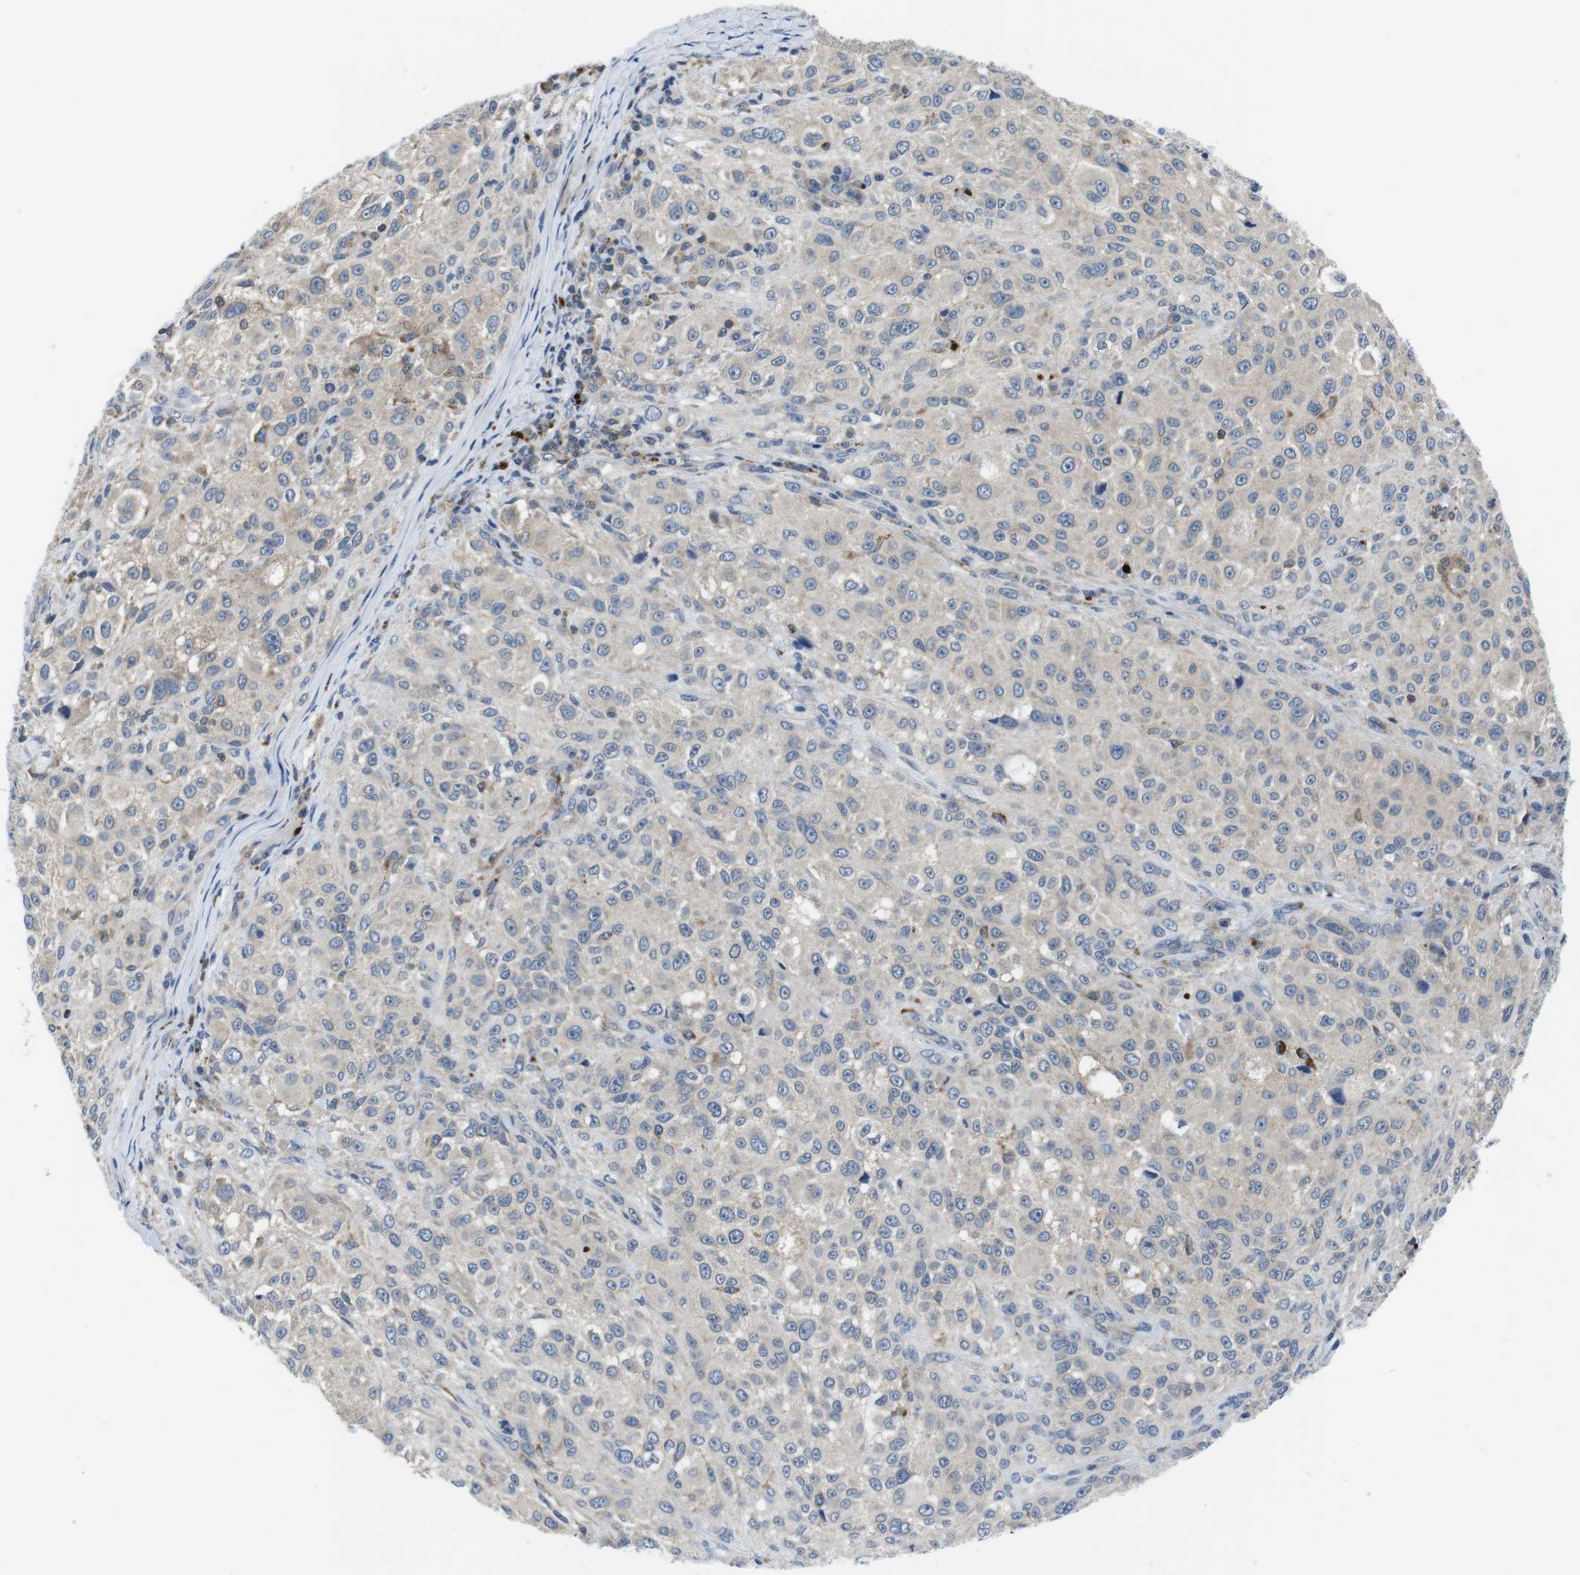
{"staining": {"intensity": "weak", "quantity": "<25%", "location": "cytoplasmic/membranous"}, "tissue": "melanoma", "cell_type": "Tumor cells", "image_type": "cancer", "snomed": [{"axis": "morphology", "description": "Necrosis, NOS"}, {"axis": "morphology", "description": "Malignant melanoma, NOS"}, {"axis": "topography", "description": "Skin"}], "caption": "Tumor cells show no significant staining in malignant melanoma.", "gene": "PIK3CD", "patient": {"sex": "female", "age": 87}}